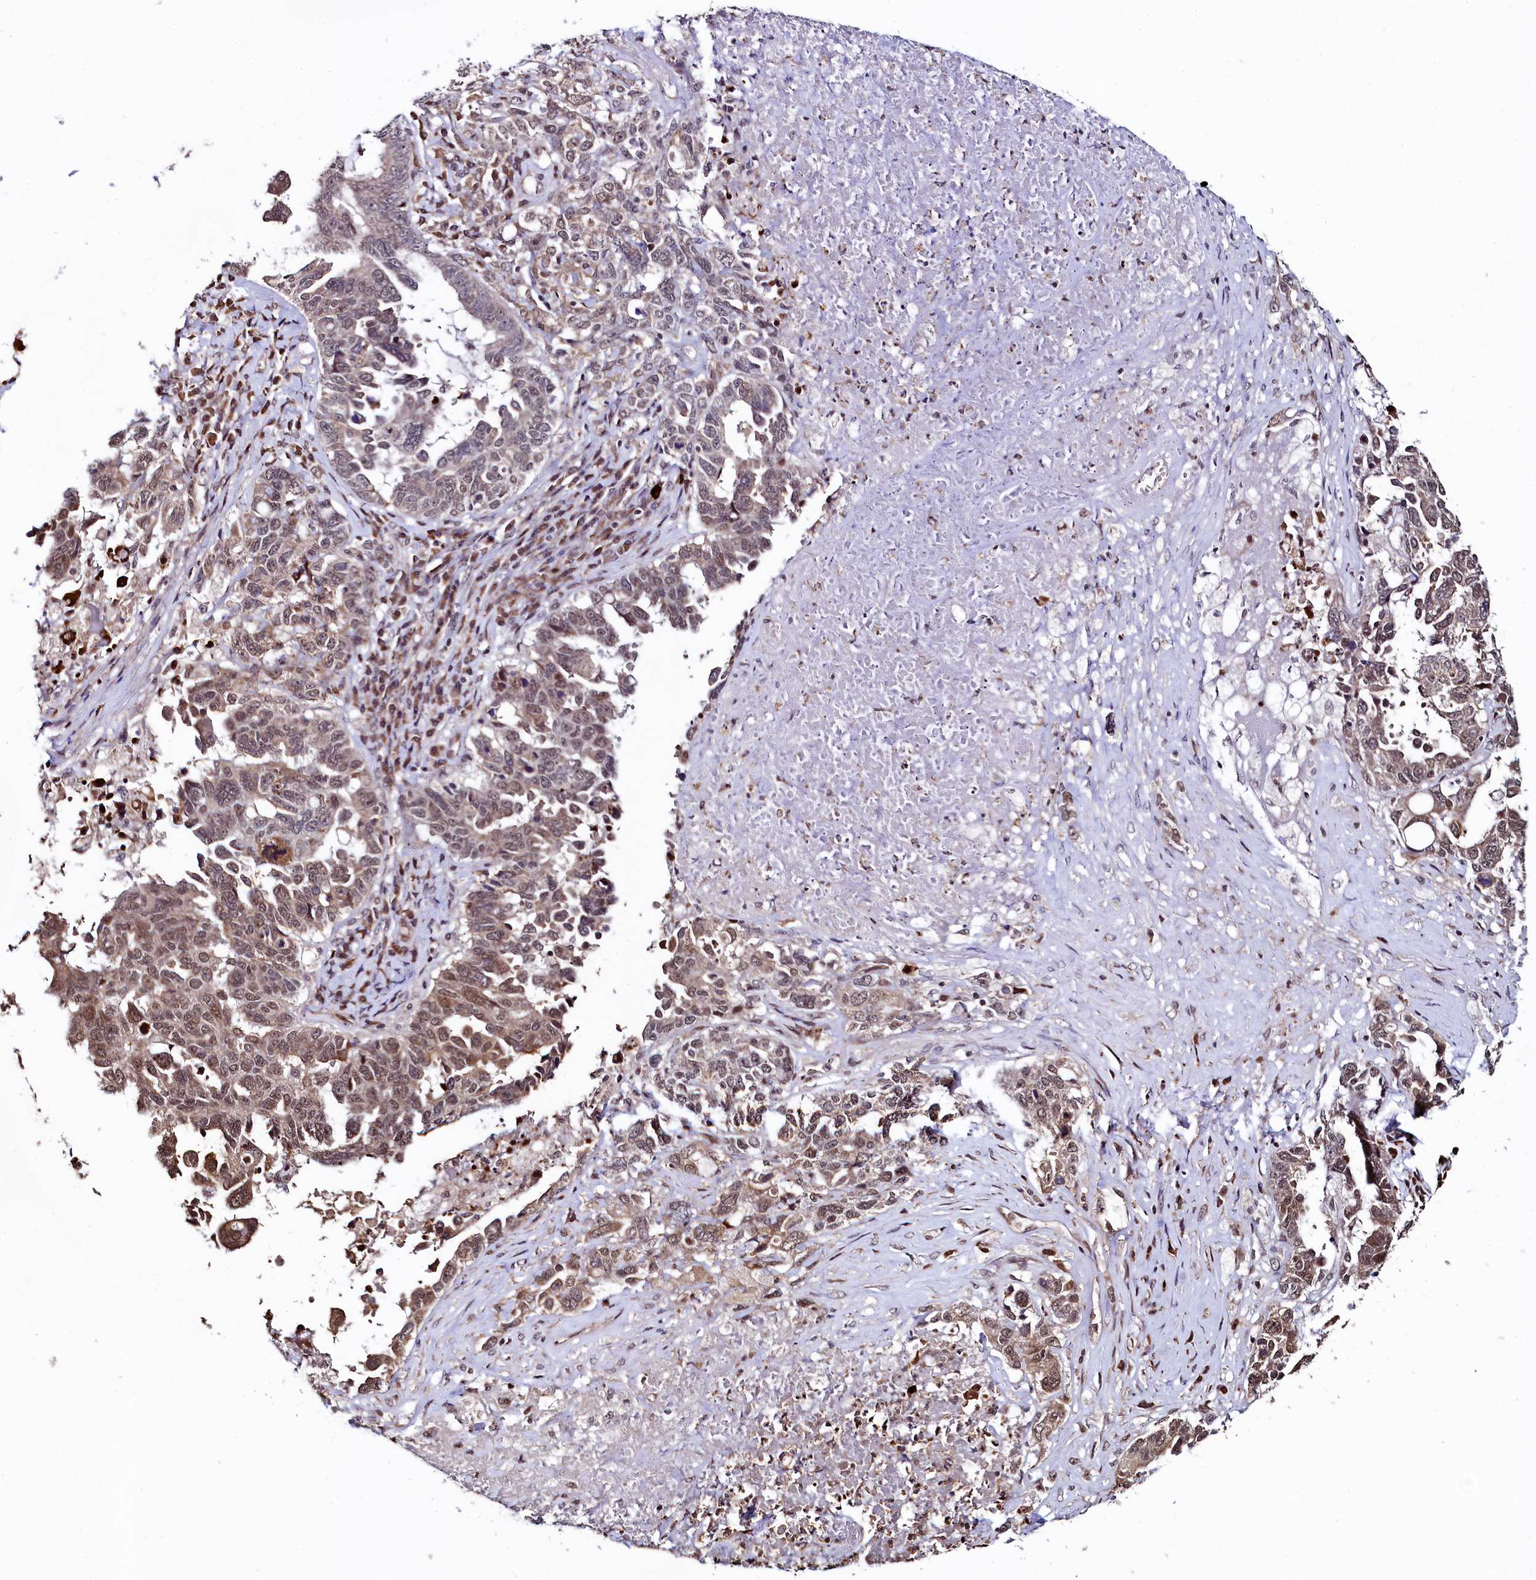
{"staining": {"intensity": "moderate", "quantity": "25%-75%", "location": "nuclear"}, "tissue": "ovarian cancer", "cell_type": "Tumor cells", "image_type": "cancer", "snomed": [{"axis": "morphology", "description": "Carcinoma, endometroid"}, {"axis": "topography", "description": "Ovary"}], "caption": "This is a micrograph of immunohistochemistry (IHC) staining of ovarian endometroid carcinoma, which shows moderate expression in the nuclear of tumor cells.", "gene": "LEO1", "patient": {"sex": "female", "age": 62}}